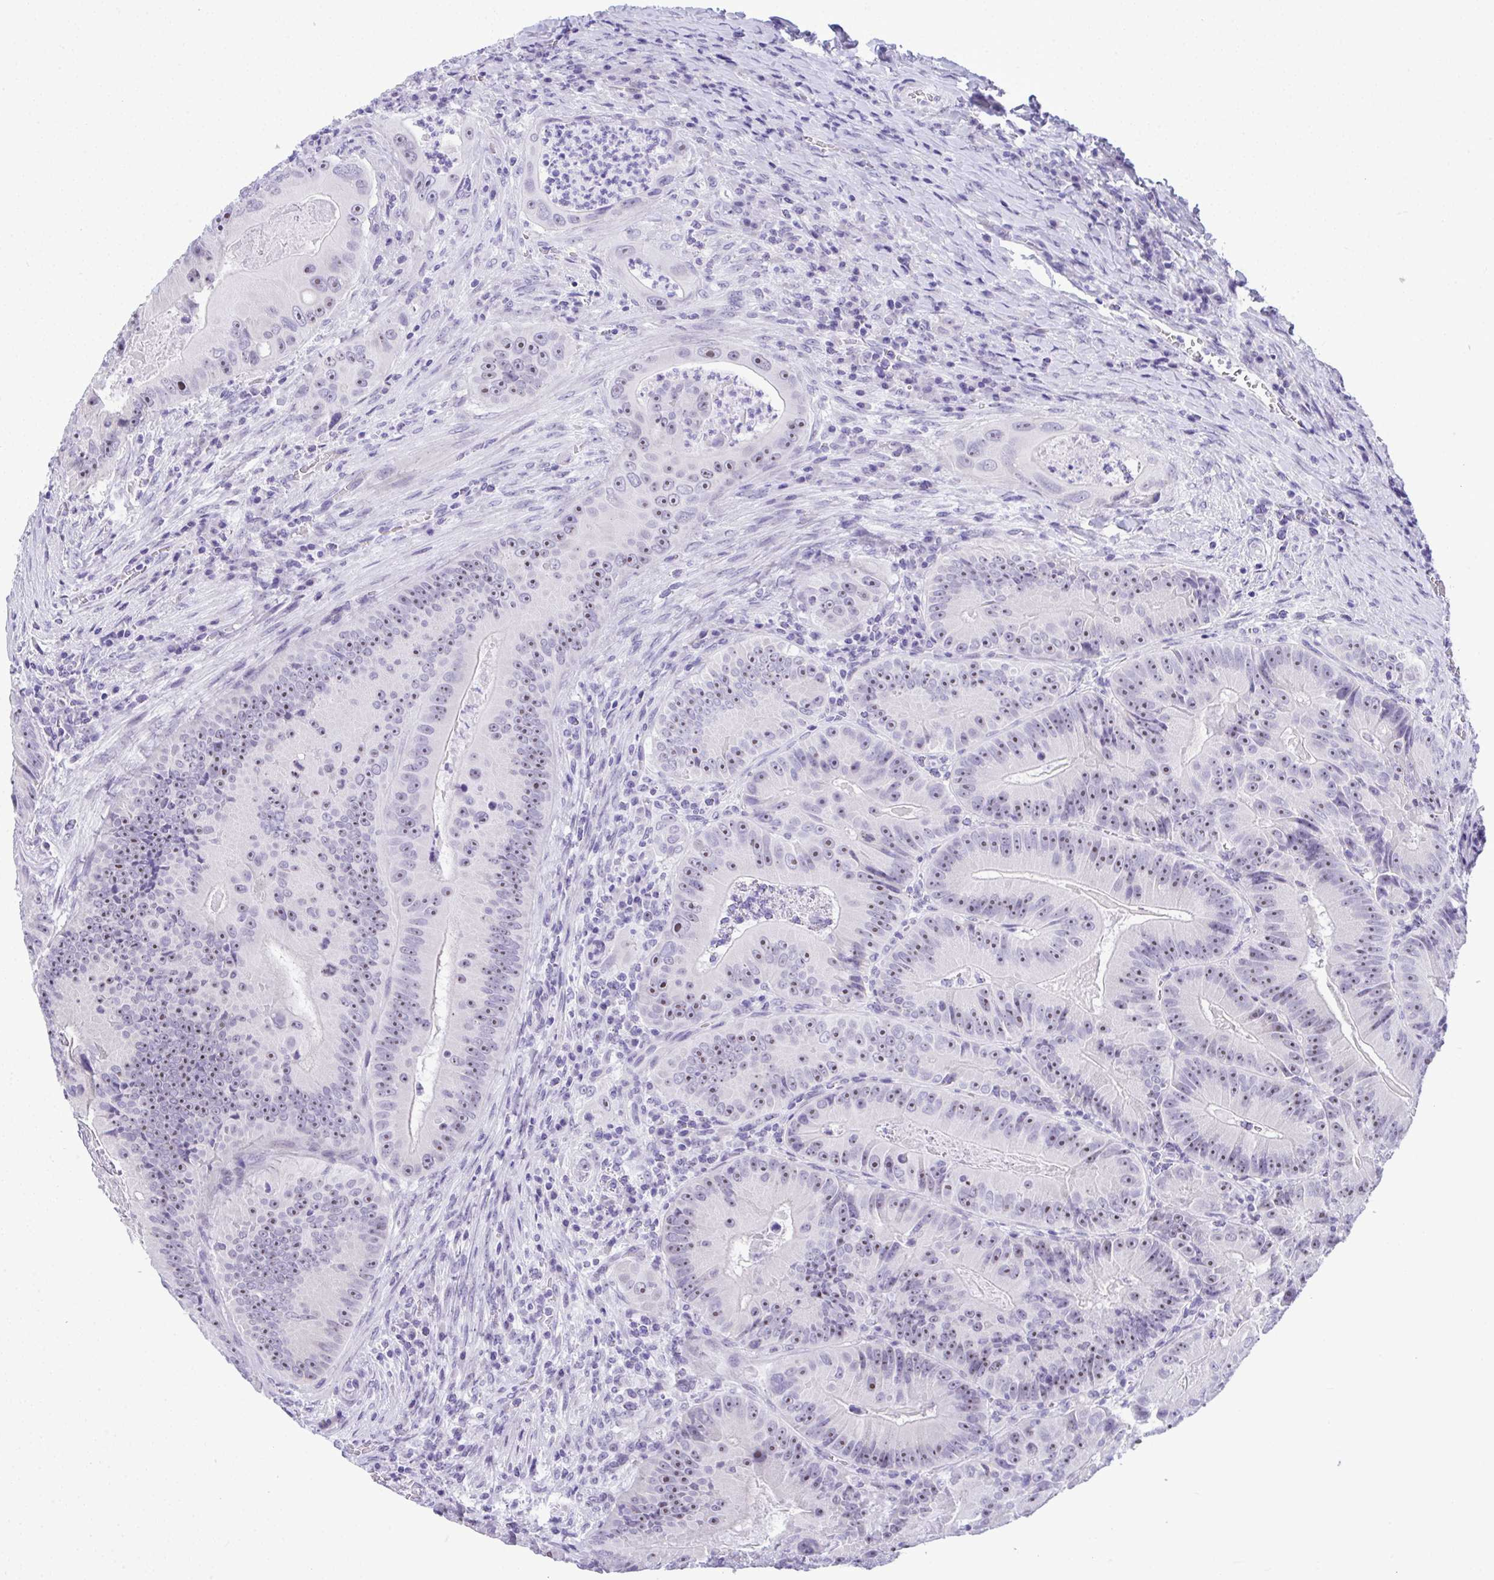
{"staining": {"intensity": "weak", "quantity": "25%-75%", "location": "nuclear"}, "tissue": "colorectal cancer", "cell_type": "Tumor cells", "image_type": "cancer", "snomed": [{"axis": "morphology", "description": "Adenocarcinoma, NOS"}, {"axis": "topography", "description": "Colon"}], "caption": "Immunohistochemistry staining of colorectal adenocarcinoma, which demonstrates low levels of weak nuclear staining in approximately 25%-75% of tumor cells indicating weak nuclear protein staining. The staining was performed using DAB (3,3'-diaminobenzidine) (brown) for protein detection and nuclei were counterstained in hematoxylin (blue).", "gene": "YBX2", "patient": {"sex": "female", "age": 86}}